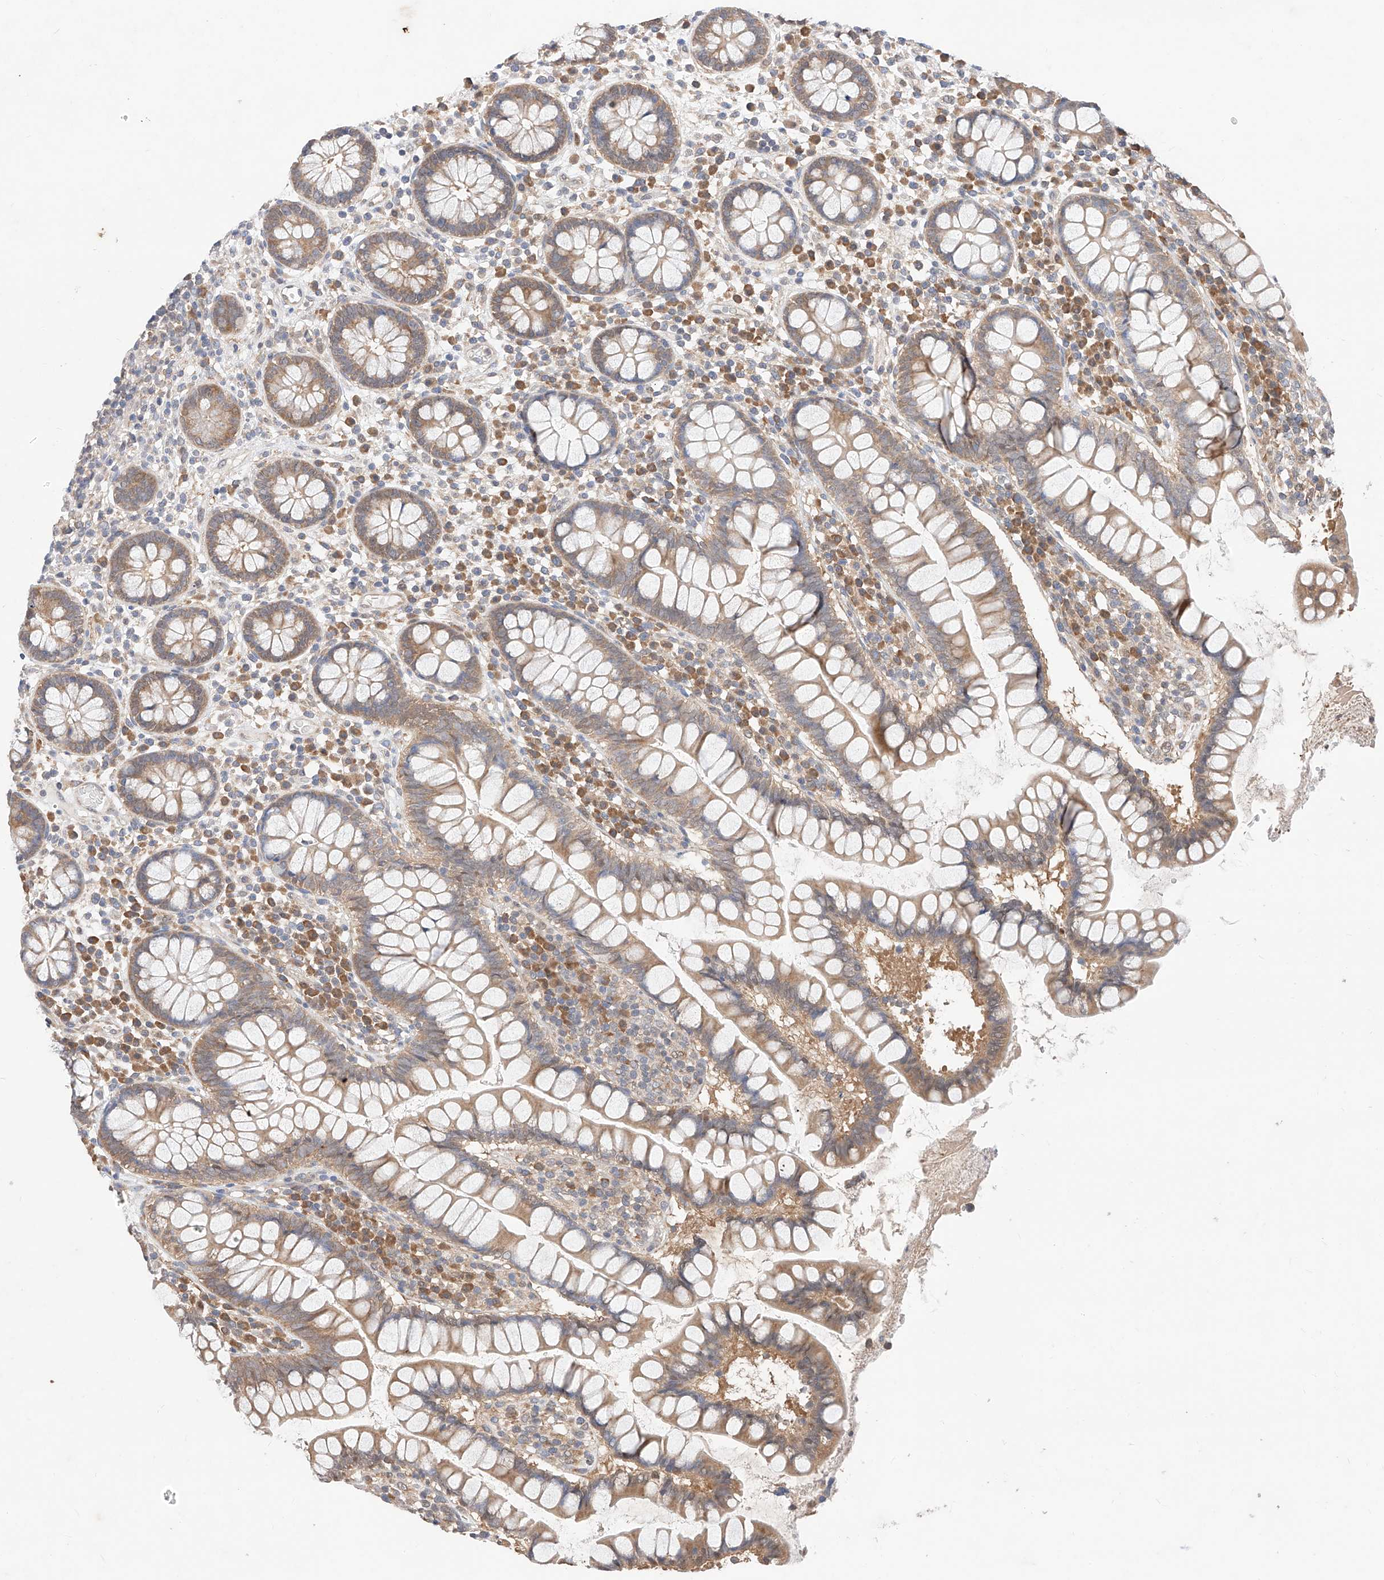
{"staining": {"intensity": "moderate", "quantity": ">75%", "location": "cytoplasmic/membranous"}, "tissue": "colon", "cell_type": "Glandular cells", "image_type": "normal", "snomed": [{"axis": "morphology", "description": "Normal tissue, NOS"}, {"axis": "topography", "description": "Colon"}], "caption": "Colon stained with immunohistochemistry displays moderate cytoplasmic/membranous staining in approximately >75% of glandular cells.", "gene": "ZSCAN4", "patient": {"sex": "female", "age": 79}}